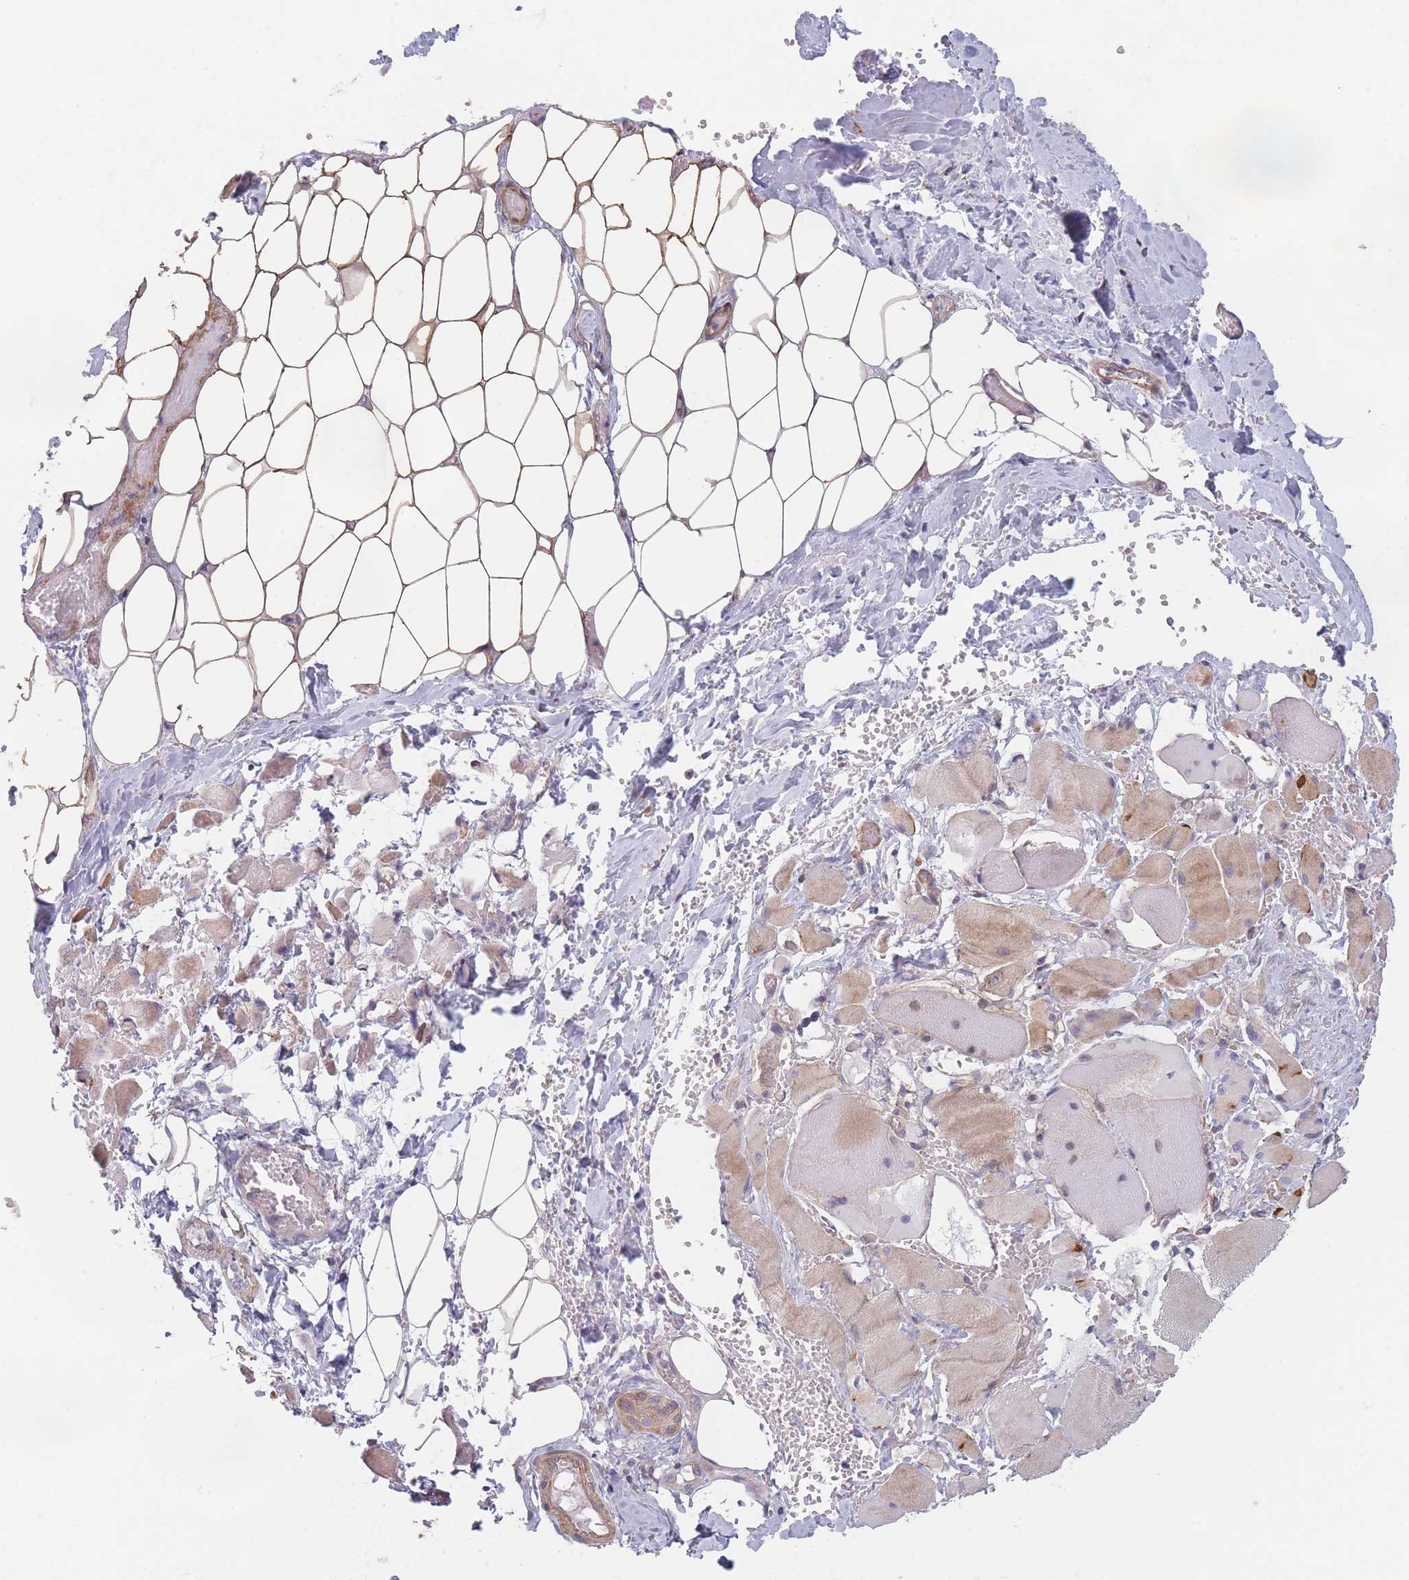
{"staining": {"intensity": "weak", "quantity": ">75%", "location": "cytoplasmic/membranous"}, "tissue": "skeletal muscle", "cell_type": "Myocytes", "image_type": "normal", "snomed": [{"axis": "morphology", "description": "Normal tissue, NOS"}, {"axis": "morphology", "description": "Basal cell carcinoma"}, {"axis": "topography", "description": "Skeletal muscle"}], "caption": "Skeletal muscle stained with immunohistochemistry (IHC) displays weak cytoplasmic/membranous positivity in approximately >75% of myocytes.", "gene": "SLC7A6", "patient": {"sex": "female", "age": 64}}